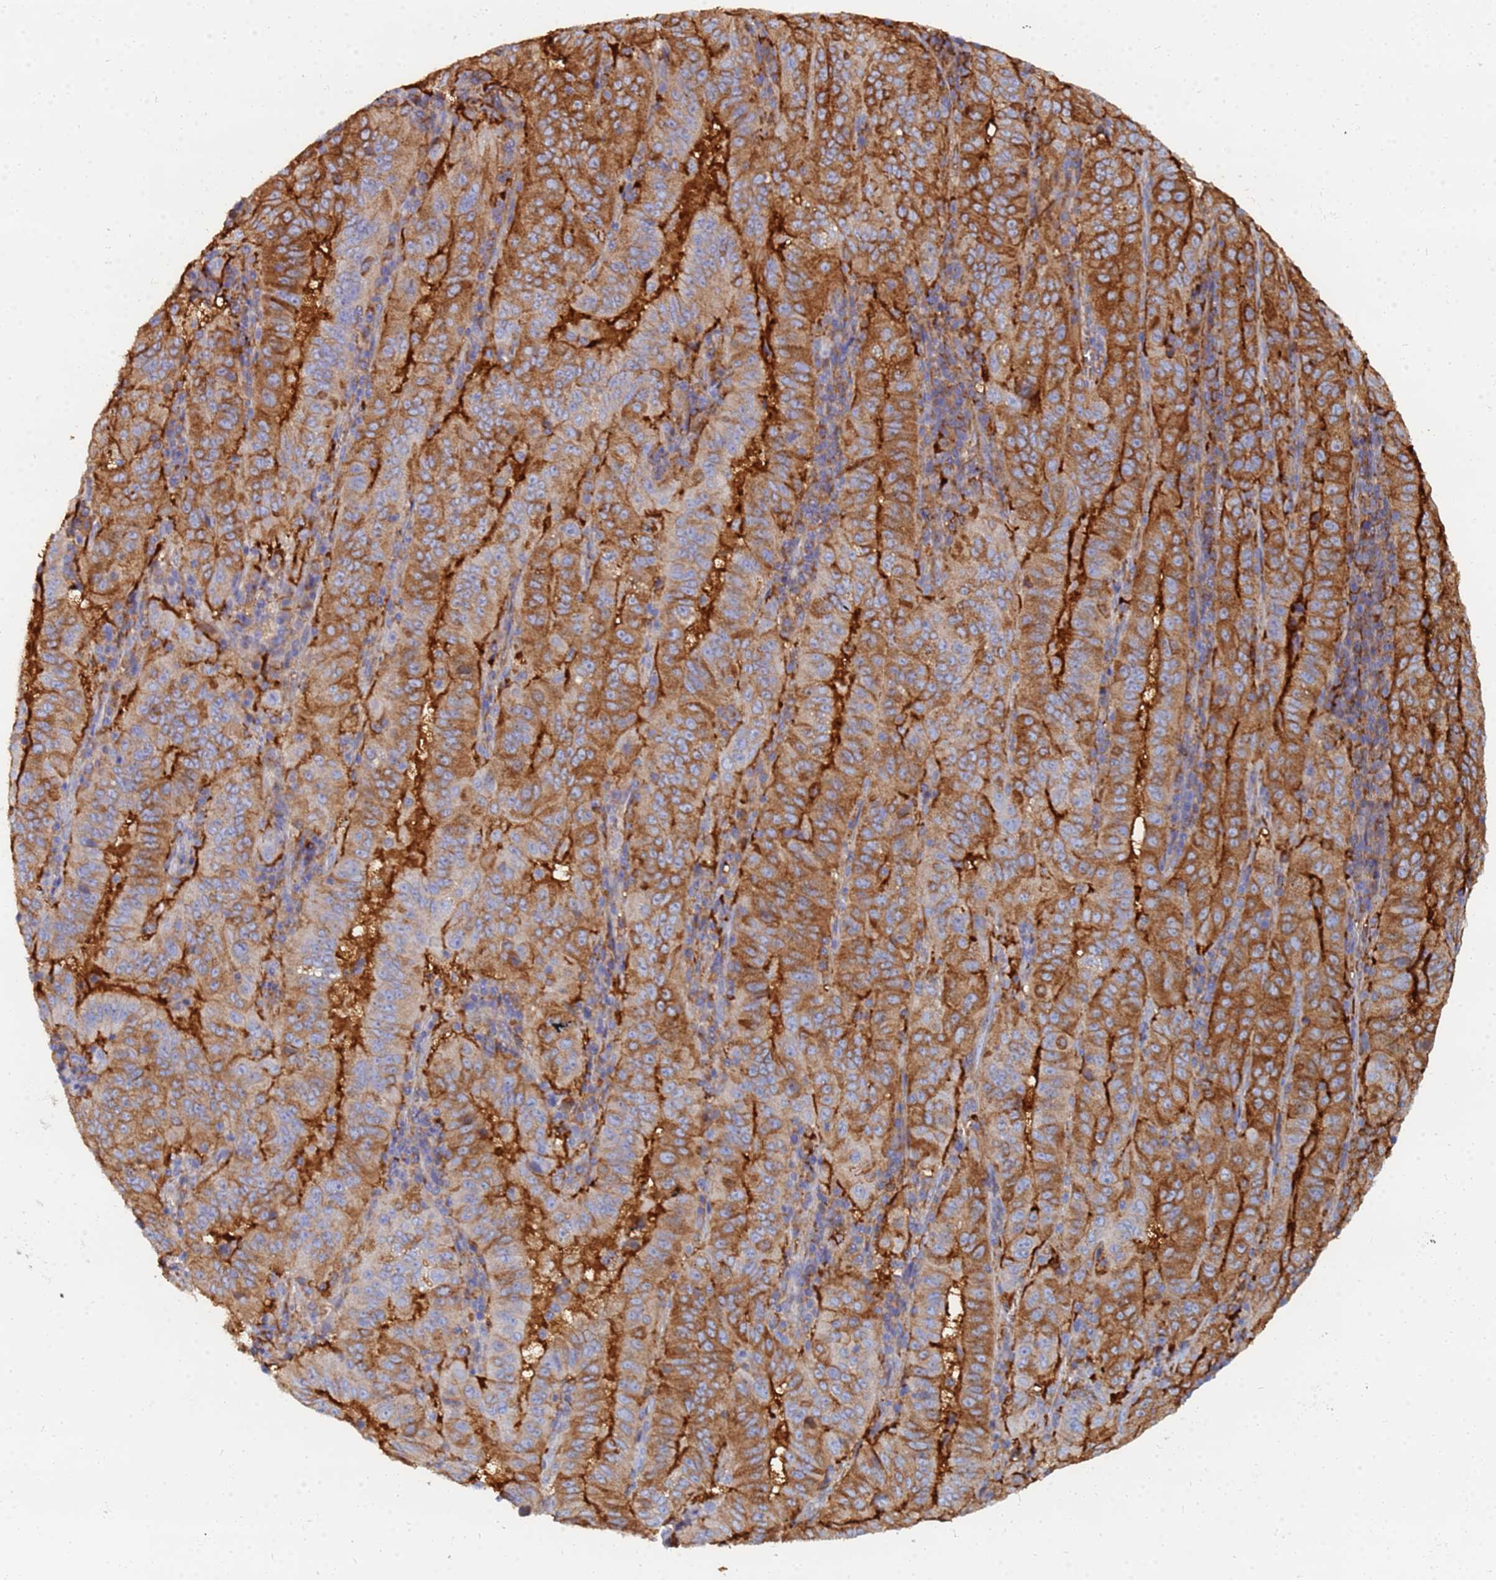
{"staining": {"intensity": "strong", "quantity": ">75%", "location": "cytoplasmic/membranous"}, "tissue": "pancreatic cancer", "cell_type": "Tumor cells", "image_type": "cancer", "snomed": [{"axis": "morphology", "description": "Adenocarcinoma, NOS"}, {"axis": "topography", "description": "Pancreas"}], "caption": "Immunohistochemical staining of human pancreatic cancer exhibits high levels of strong cytoplasmic/membranous expression in approximately >75% of tumor cells.", "gene": "GPR42", "patient": {"sex": "male", "age": 63}}